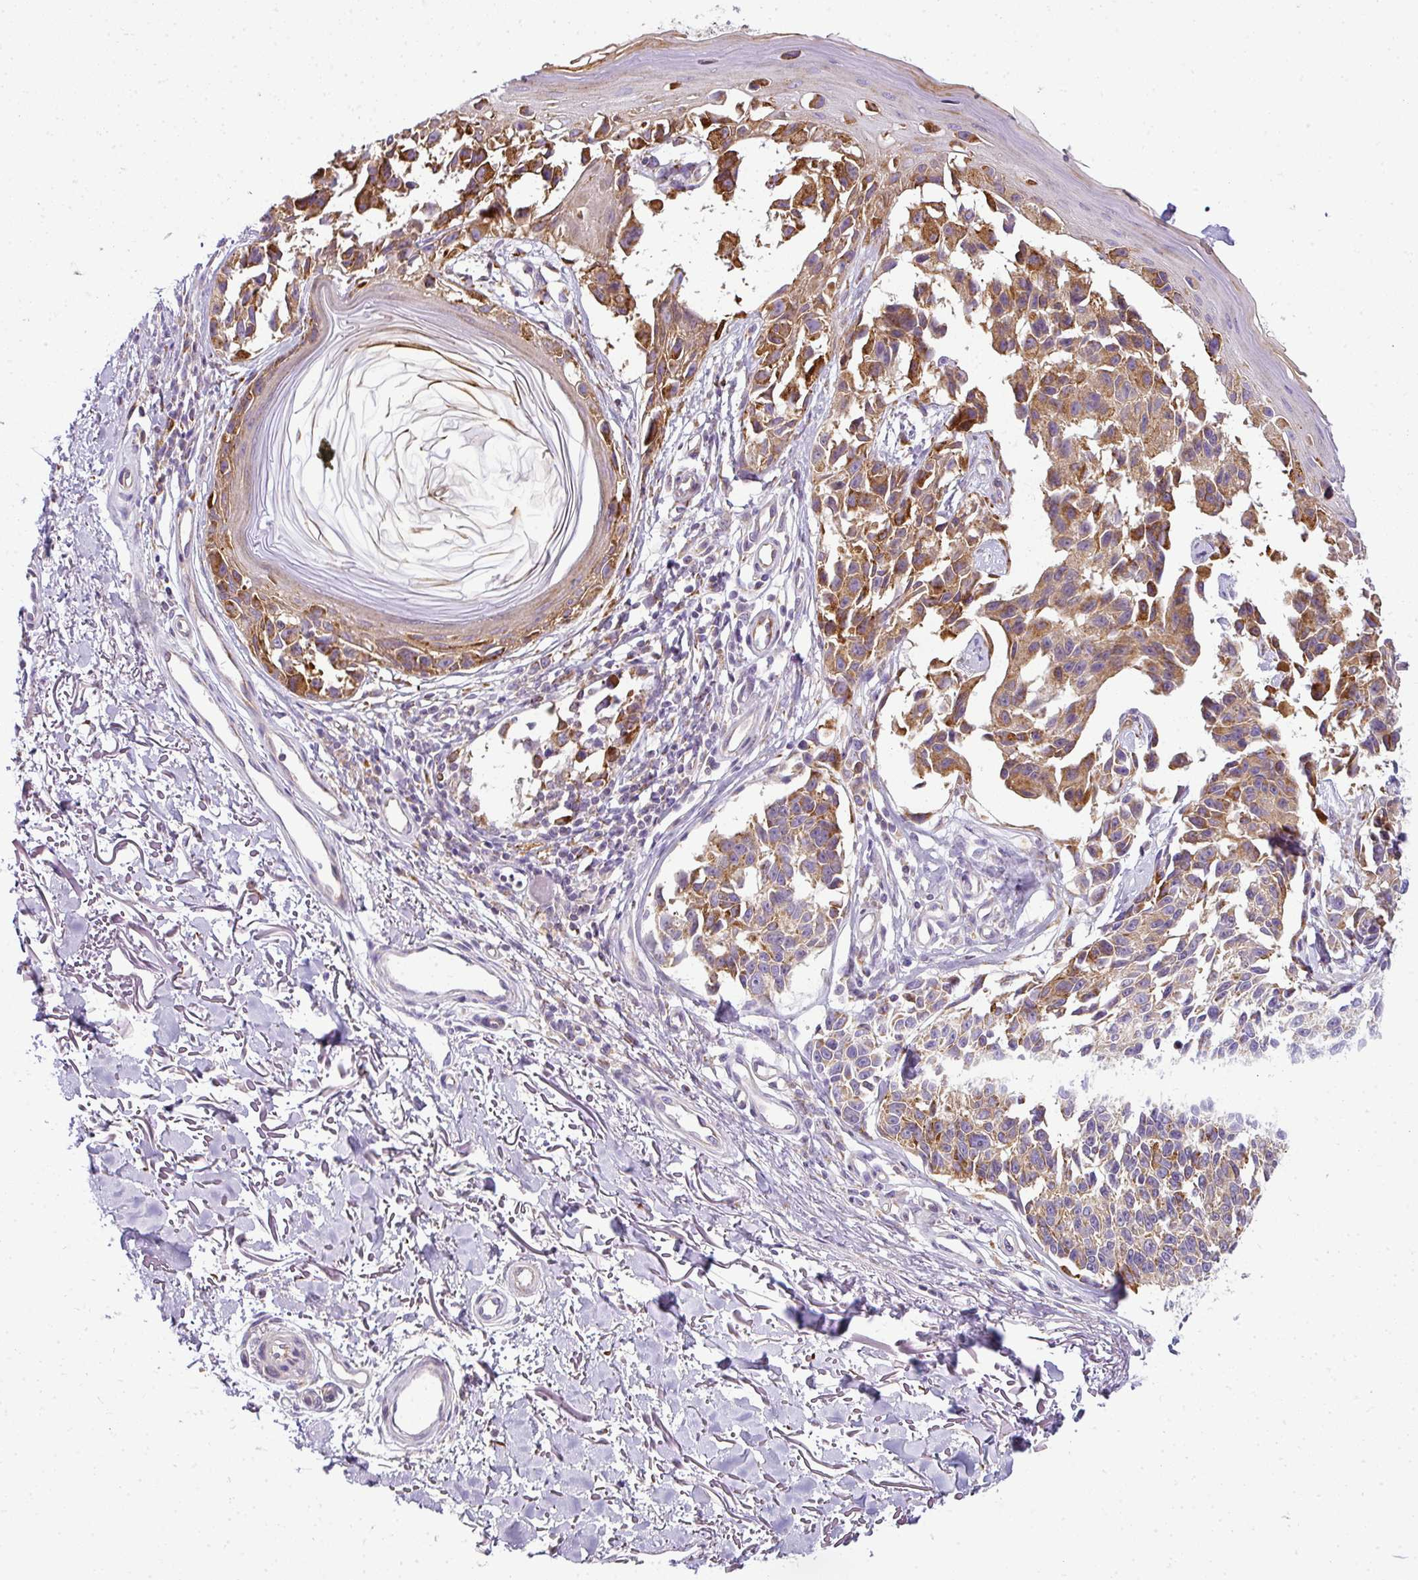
{"staining": {"intensity": "moderate", "quantity": ">75%", "location": "cytoplasmic/membranous"}, "tissue": "melanoma", "cell_type": "Tumor cells", "image_type": "cancer", "snomed": [{"axis": "morphology", "description": "Malignant melanoma, NOS"}, {"axis": "topography", "description": "Skin"}], "caption": "Brown immunohistochemical staining in malignant melanoma demonstrates moderate cytoplasmic/membranous staining in about >75% of tumor cells.", "gene": "ANKRD18A", "patient": {"sex": "male", "age": 73}}